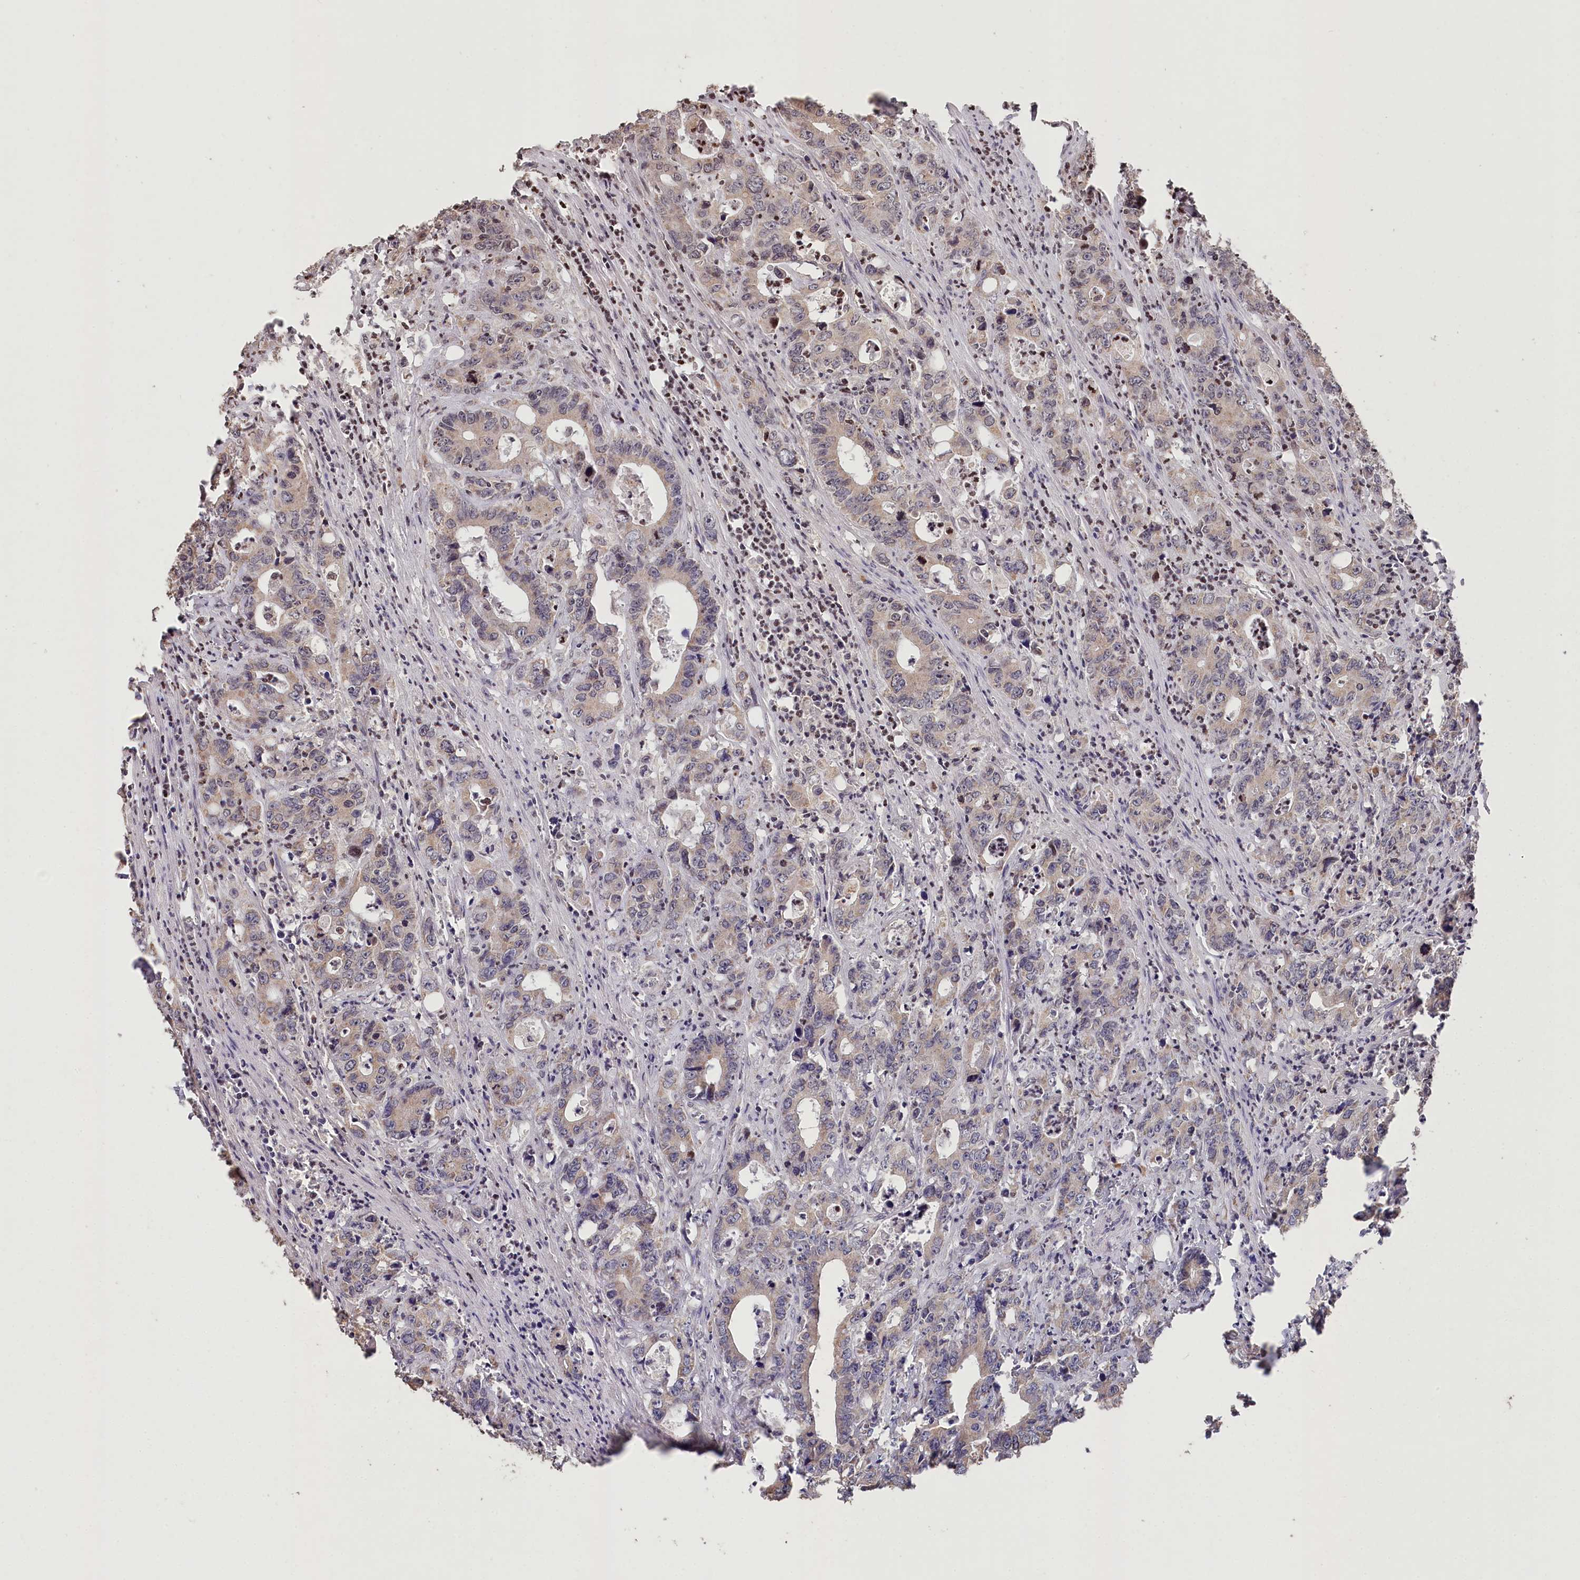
{"staining": {"intensity": "weak", "quantity": "<25%", "location": "cytoplasmic/membranous"}, "tissue": "colorectal cancer", "cell_type": "Tumor cells", "image_type": "cancer", "snomed": [{"axis": "morphology", "description": "Adenocarcinoma, NOS"}, {"axis": "topography", "description": "Colon"}], "caption": "There is no significant staining in tumor cells of colorectal adenocarcinoma.", "gene": "CCSER2", "patient": {"sex": "female", "age": 75}}